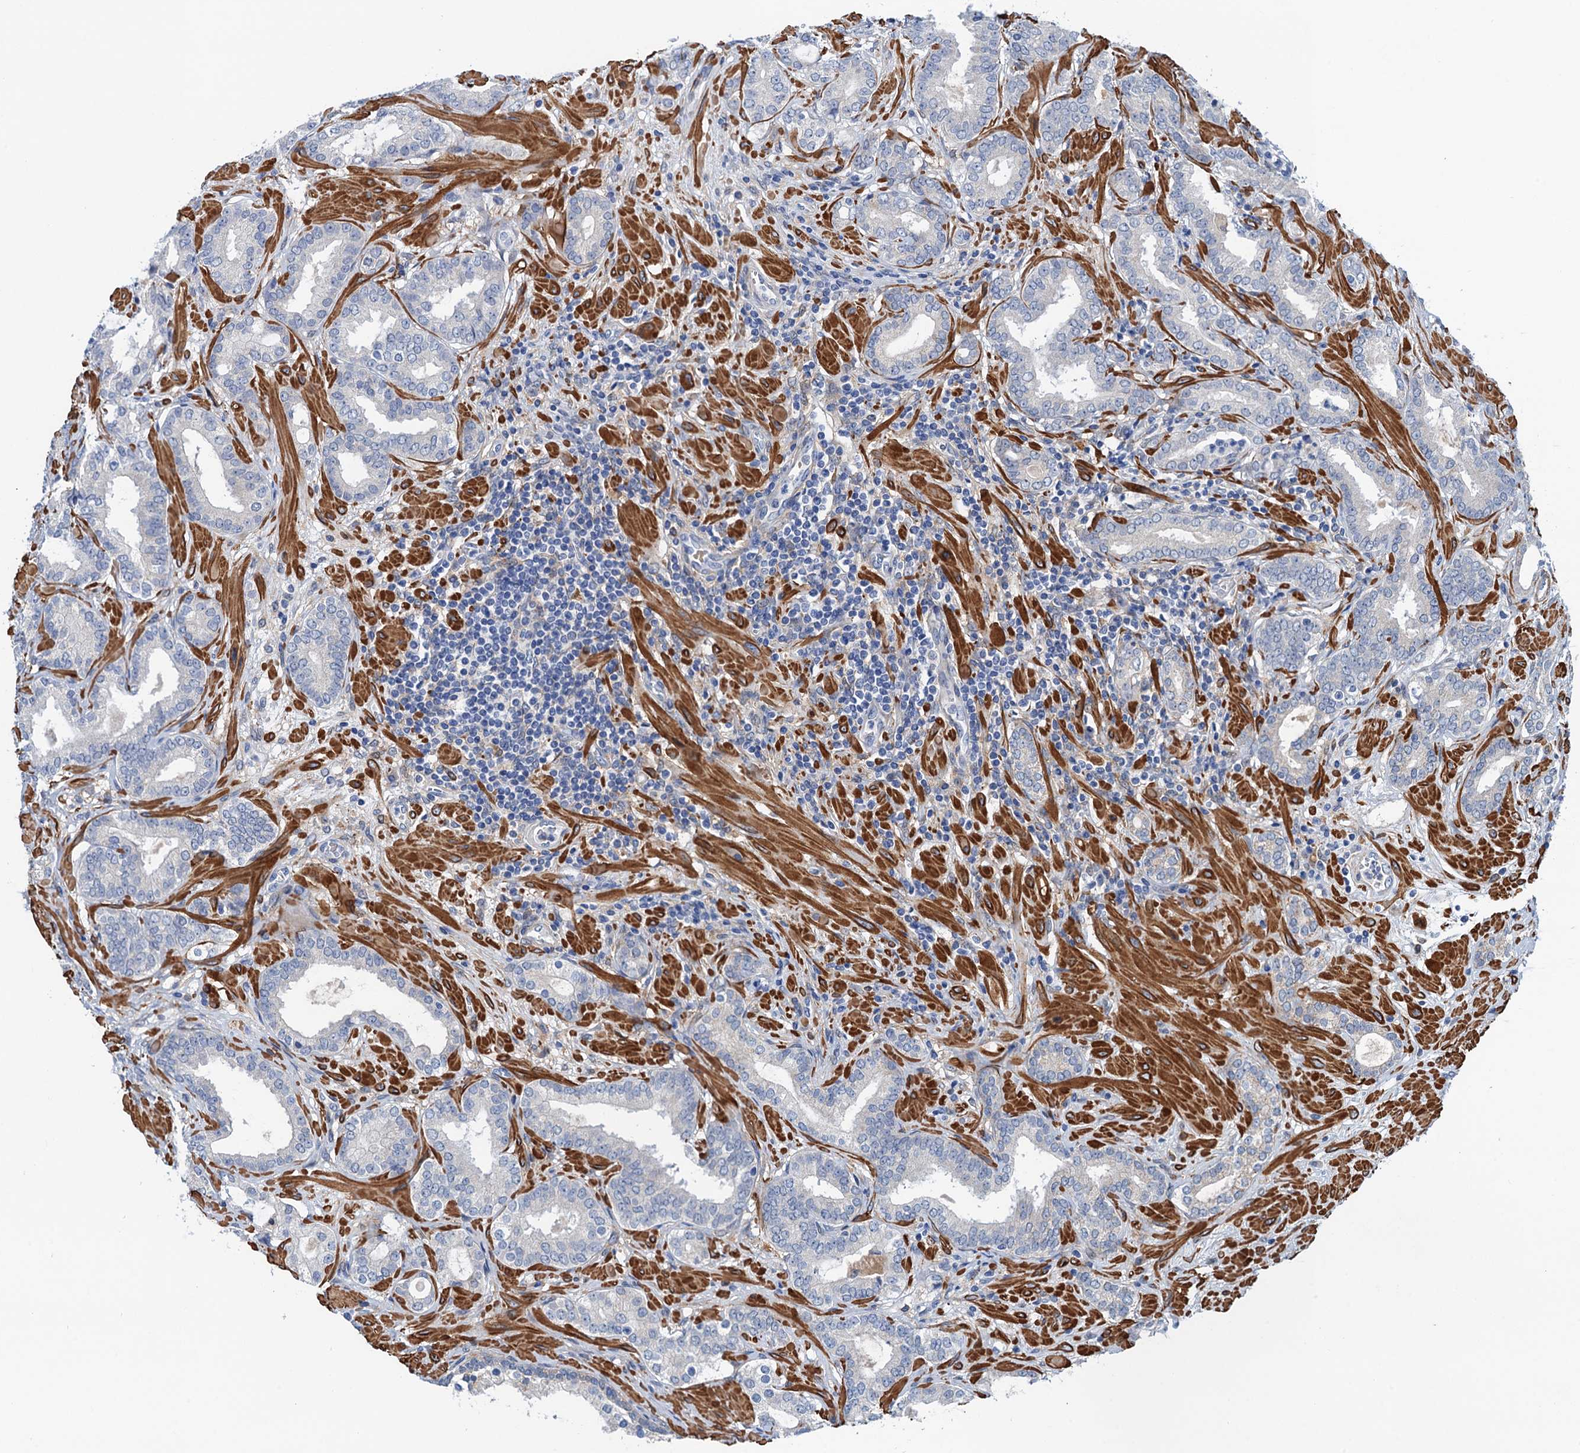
{"staining": {"intensity": "negative", "quantity": "none", "location": "none"}, "tissue": "prostate cancer", "cell_type": "Tumor cells", "image_type": "cancer", "snomed": [{"axis": "morphology", "description": "Adenocarcinoma, High grade"}, {"axis": "topography", "description": "Prostate"}], "caption": "Protein analysis of prostate cancer shows no significant positivity in tumor cells.", "gene": "CSTPP1", "patient": {"sex": "male", "age": 64}}